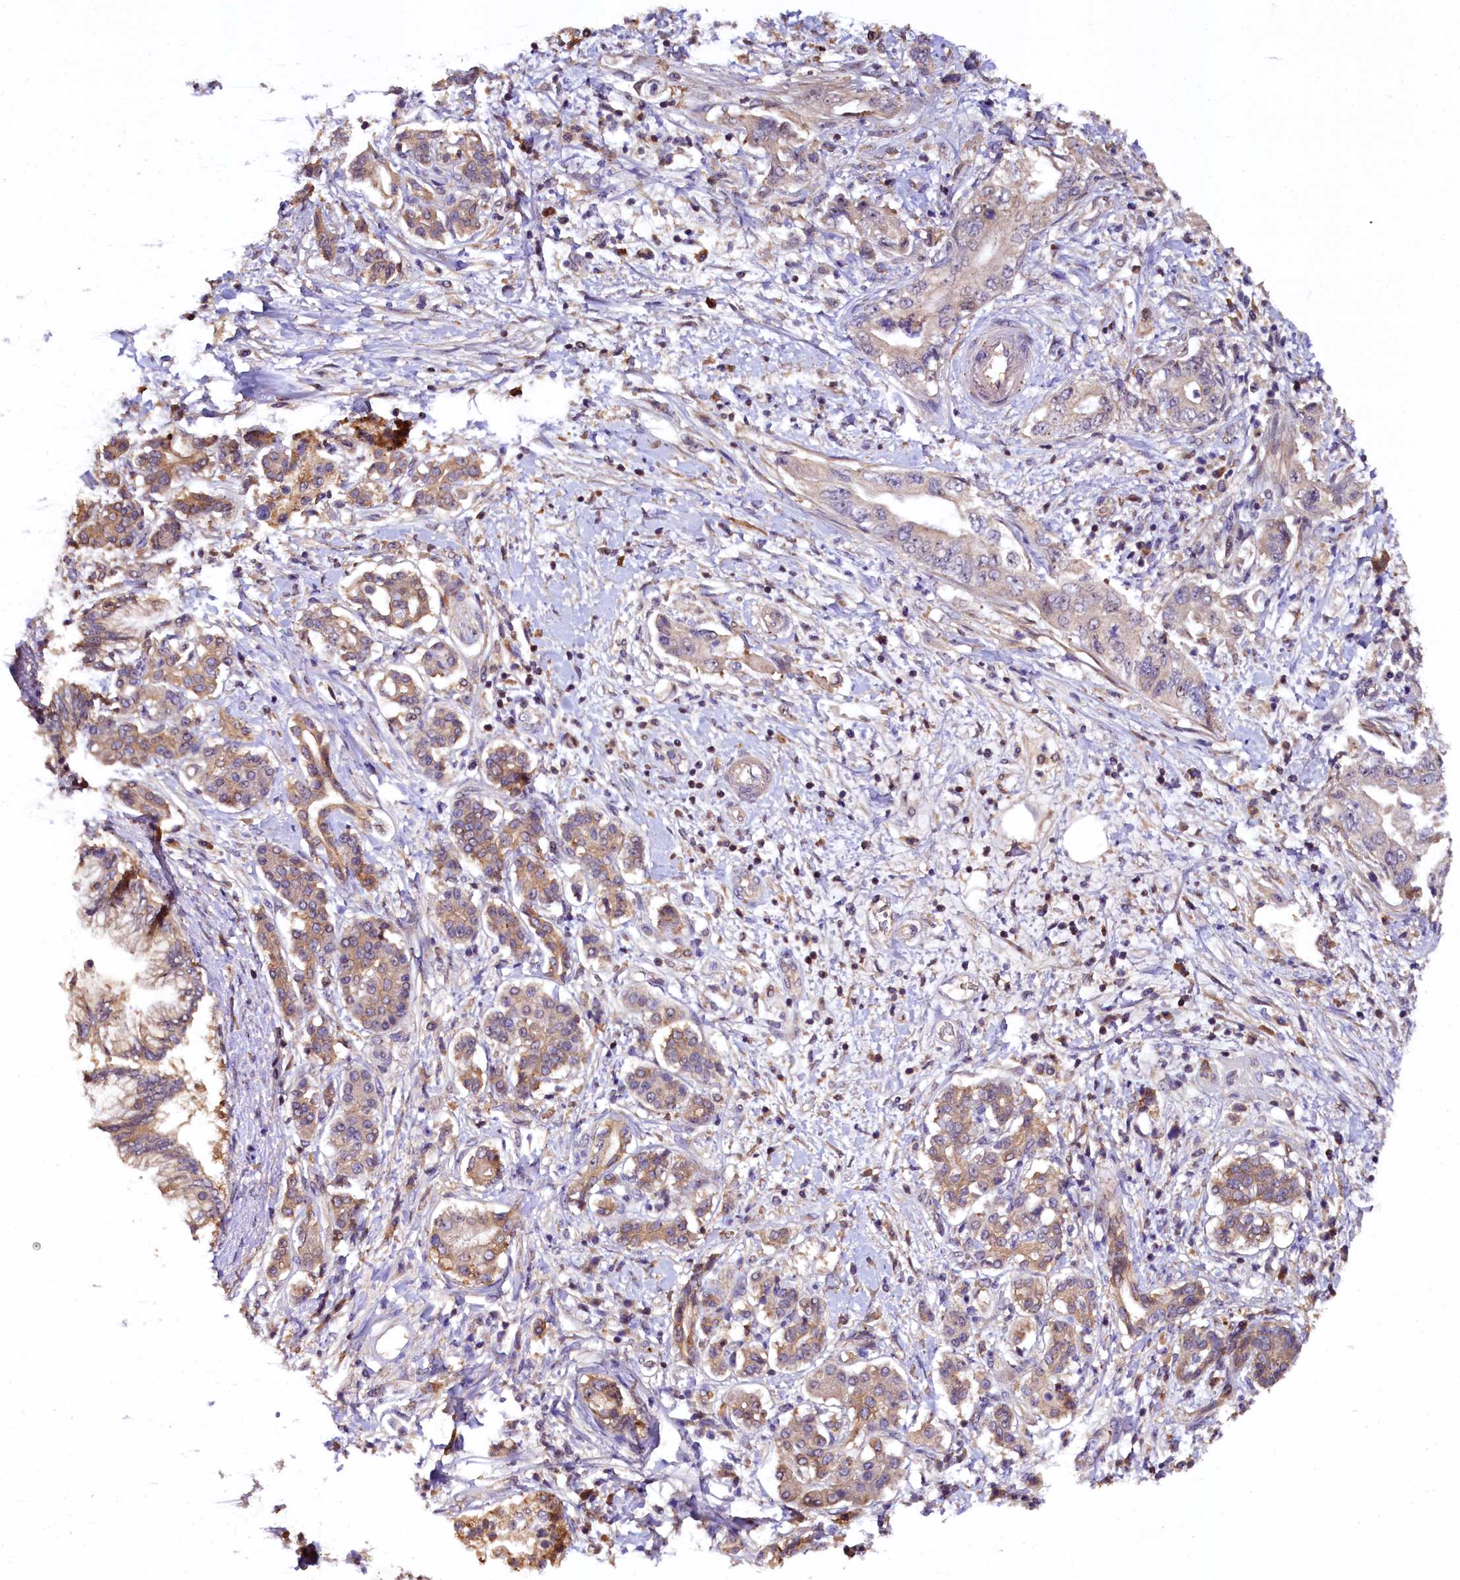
{"staining": {"intensity": "moderate", "quantity": ">75%", "location": "cytoplasmic/membranous"}, "tissue": "pancreatic cancer", "cell_type": "Tumor cells", "image_type": "cancer", "snomed": [{"axis": "morphology", "description": "Adenocarcinoma, NOS"}, {"axis": "topography", "description": "Pancreas"}], "caption": "About >75% of tumor cells in human adenocarcinoma (pancreatic) exhibit moderate cytoplasmic/membranous protein staining as visualized by brown immunohistochemical staining.", "gene": "PLXNB1", "patient": {"sex": "female", "age": 73}}